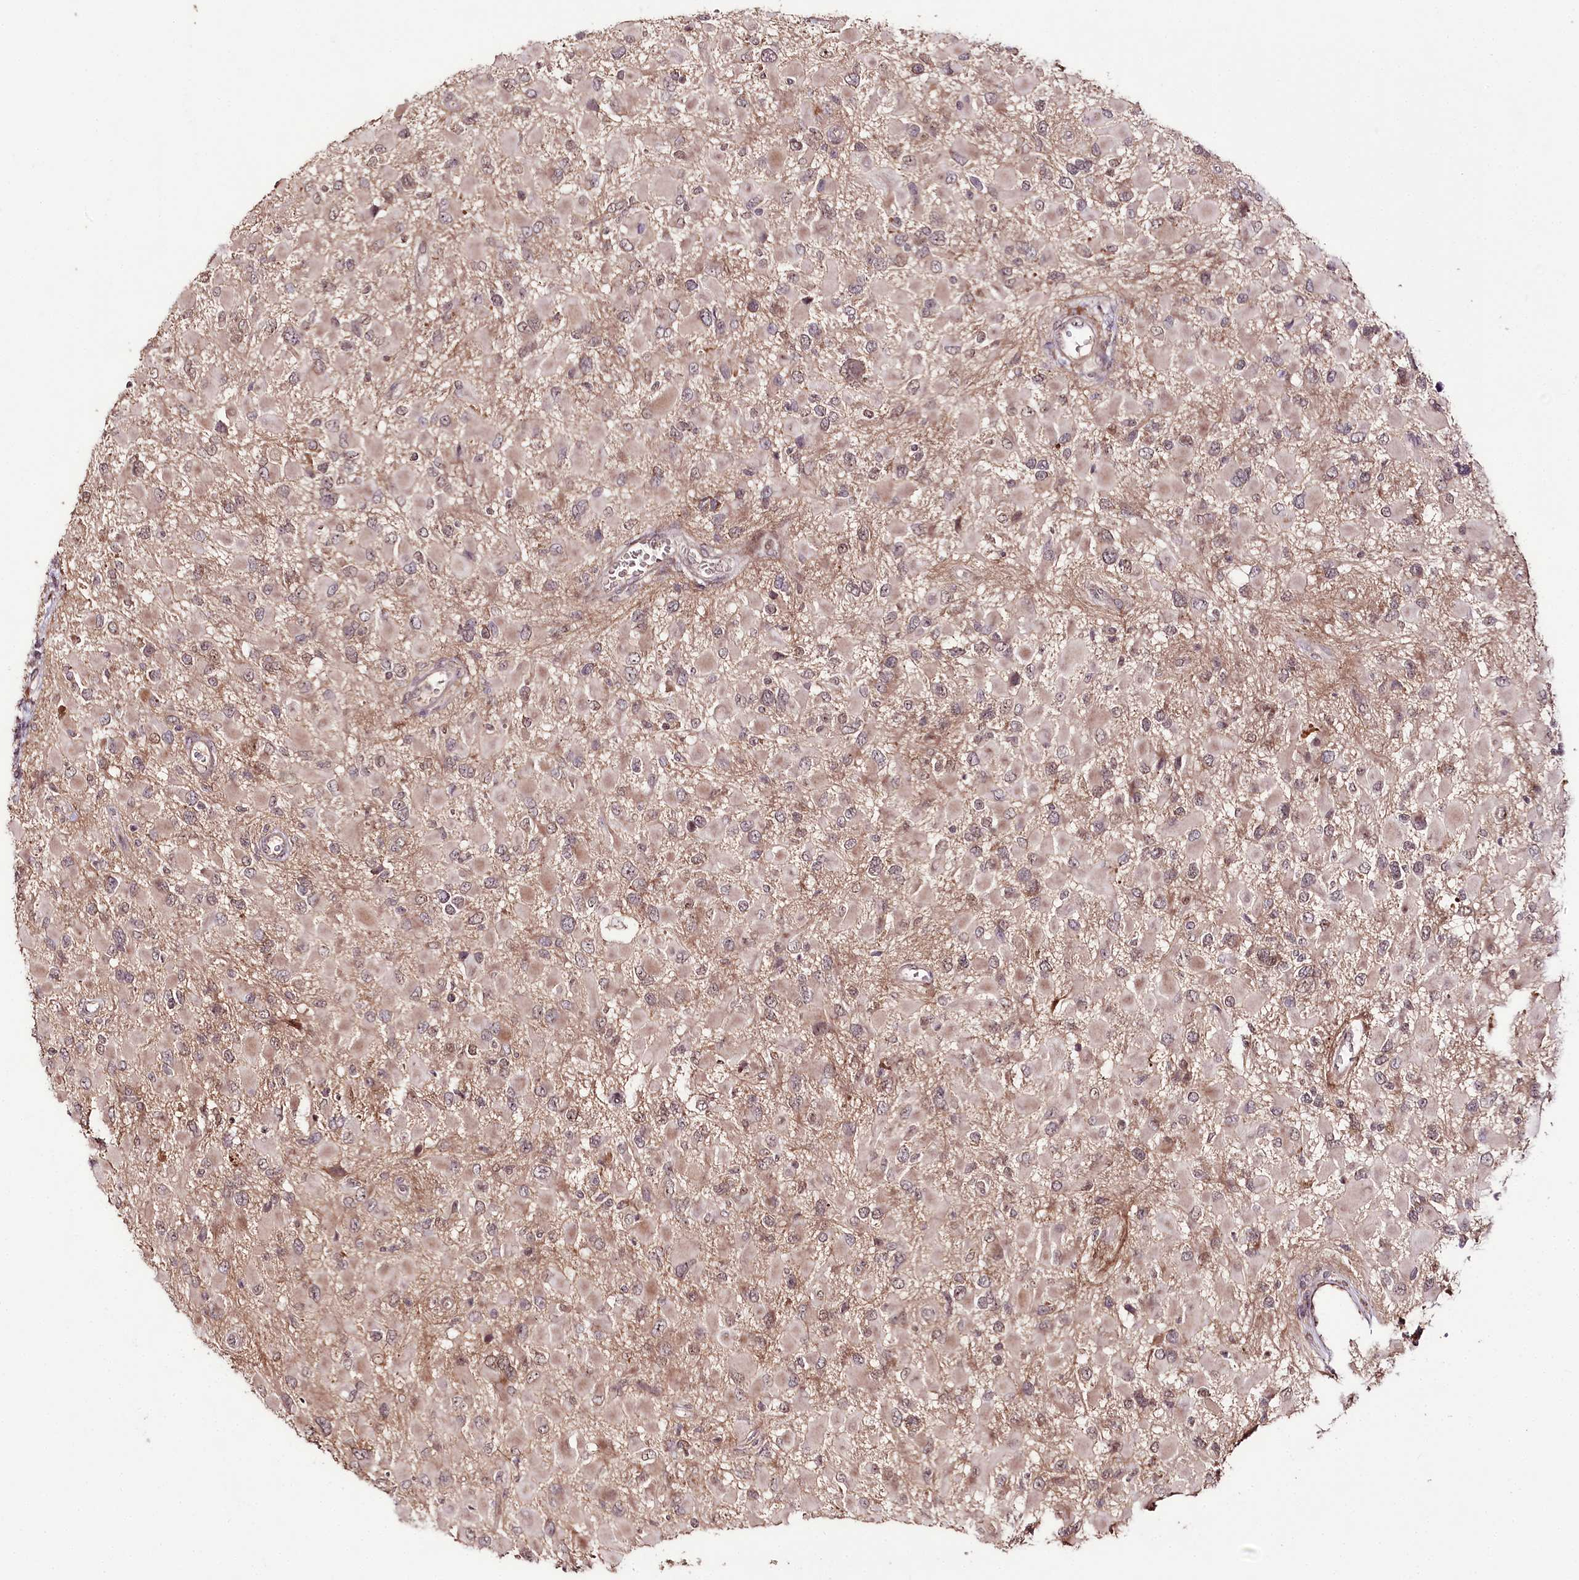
{"staining": {"intensity": "weak", "quantity": ">75%", "location": "cytoplasmic/membranous"}, "tissue": "glioma", "cell_type": "Tumor cells", "image_type": "cancer", "snomed": [{"axis": "morphology", "description": "Glioma, malignant, High grade"}, {"axis": "topography", "description": "Brain"}], "caption": "Immunohistochemistry of glioma displays low levels of weak cytoplasmic/membranous staining in about >75% of tumor cells.", "gene": "DMP1", "patient": {"sex": "male", "age": 53}}